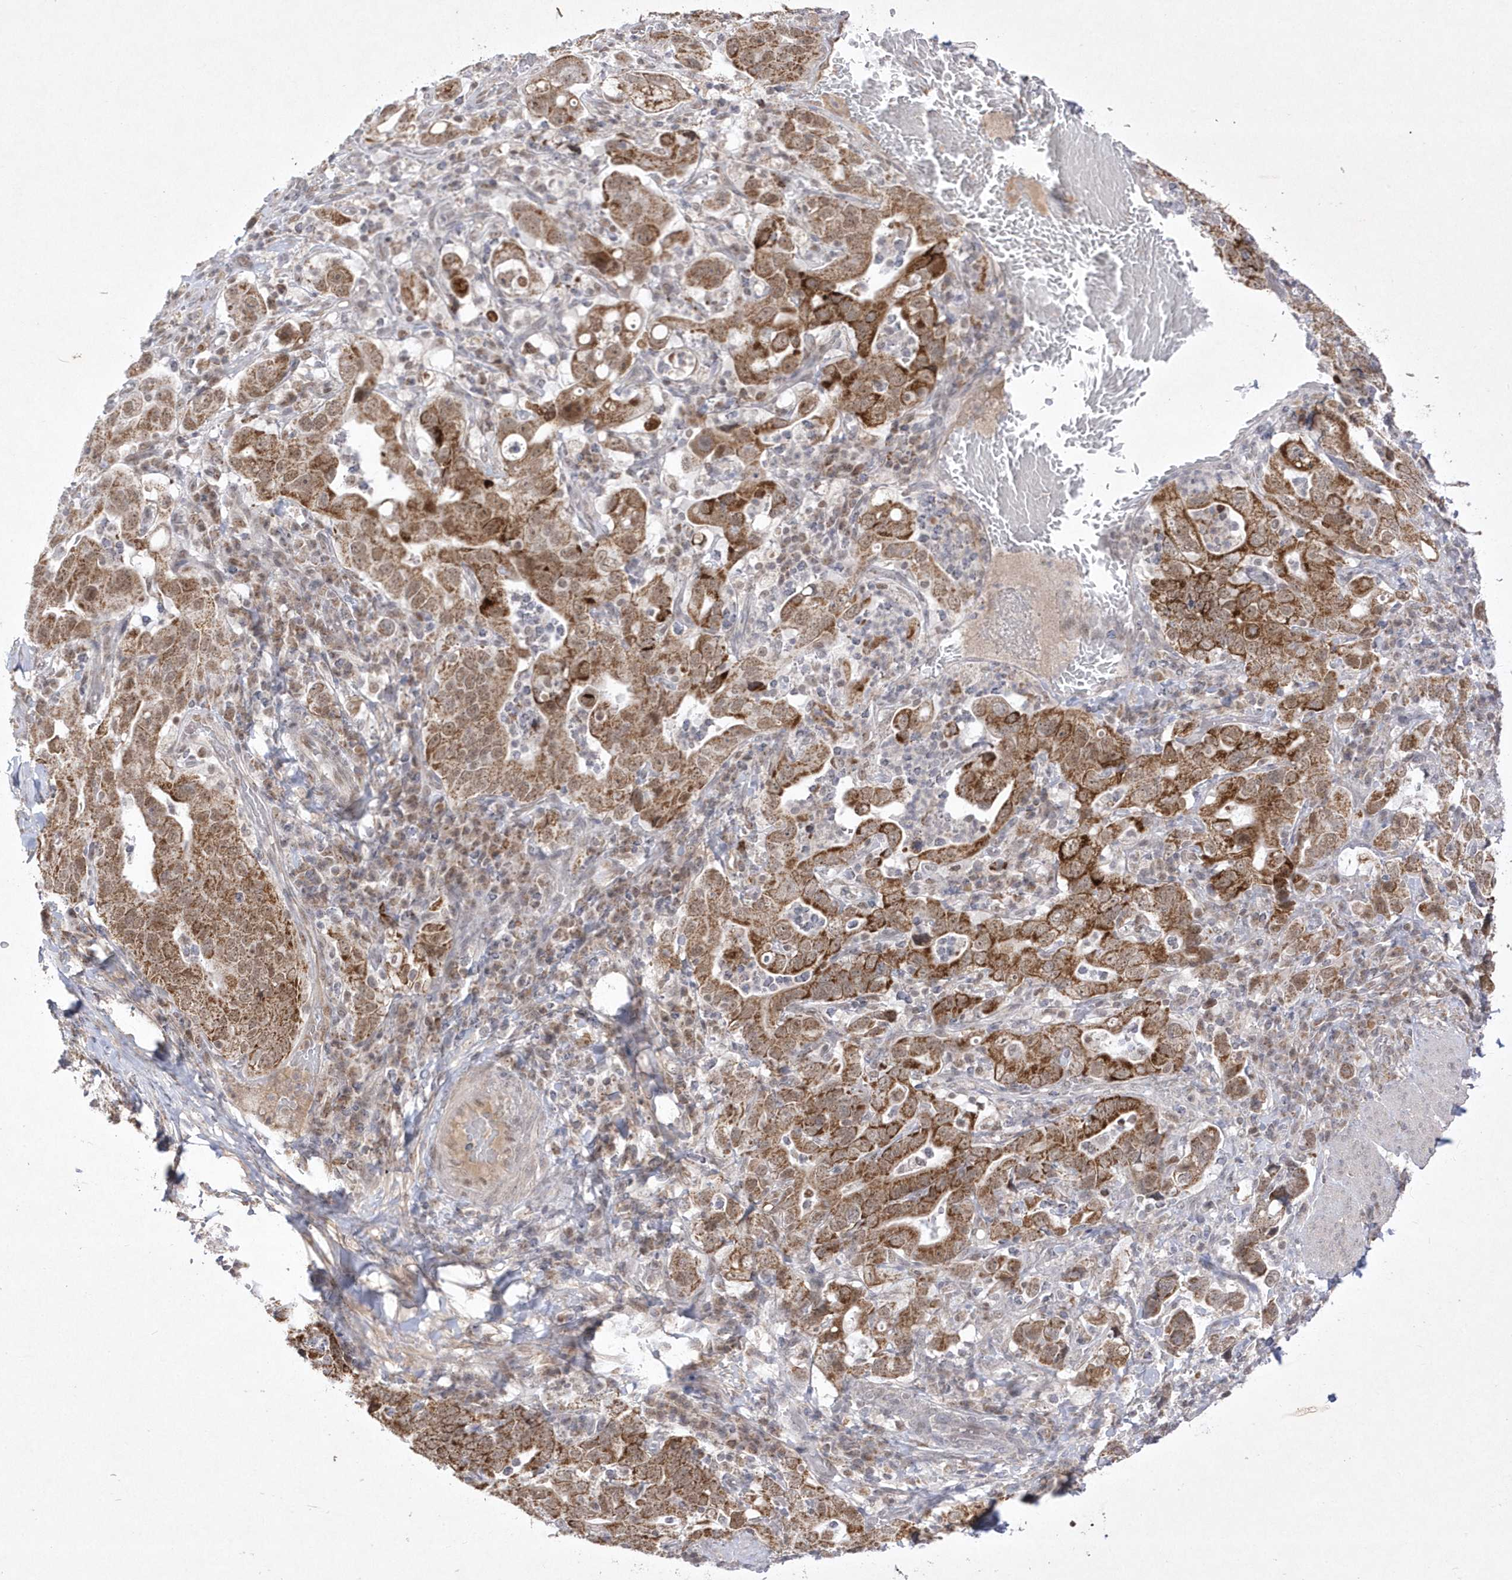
{"staining": {"intensity": "moderate", "quantity": ">75%", "location": "cytoplasmic/membranous,nuclear"}, "tissue": "stomach cancer", "cell_type": "Tumor cells", "image_type": "cancer", "snomed": [{"axis": "morphology", "description": "Adenocarcinoma, NOS"}, {"axis": "topography", "description": "Stomach, upper"}], "caption": "Moderate cytoplasmic/membranous and nuclear expression is present in approximately >75% of tumor cells in adenocarcinoma (stomach). (brown staining indicates protein expression, while blue staining denotes nuclei).", "gene": "CPSF3", "patient": {"sex": "male", "age": 62}}